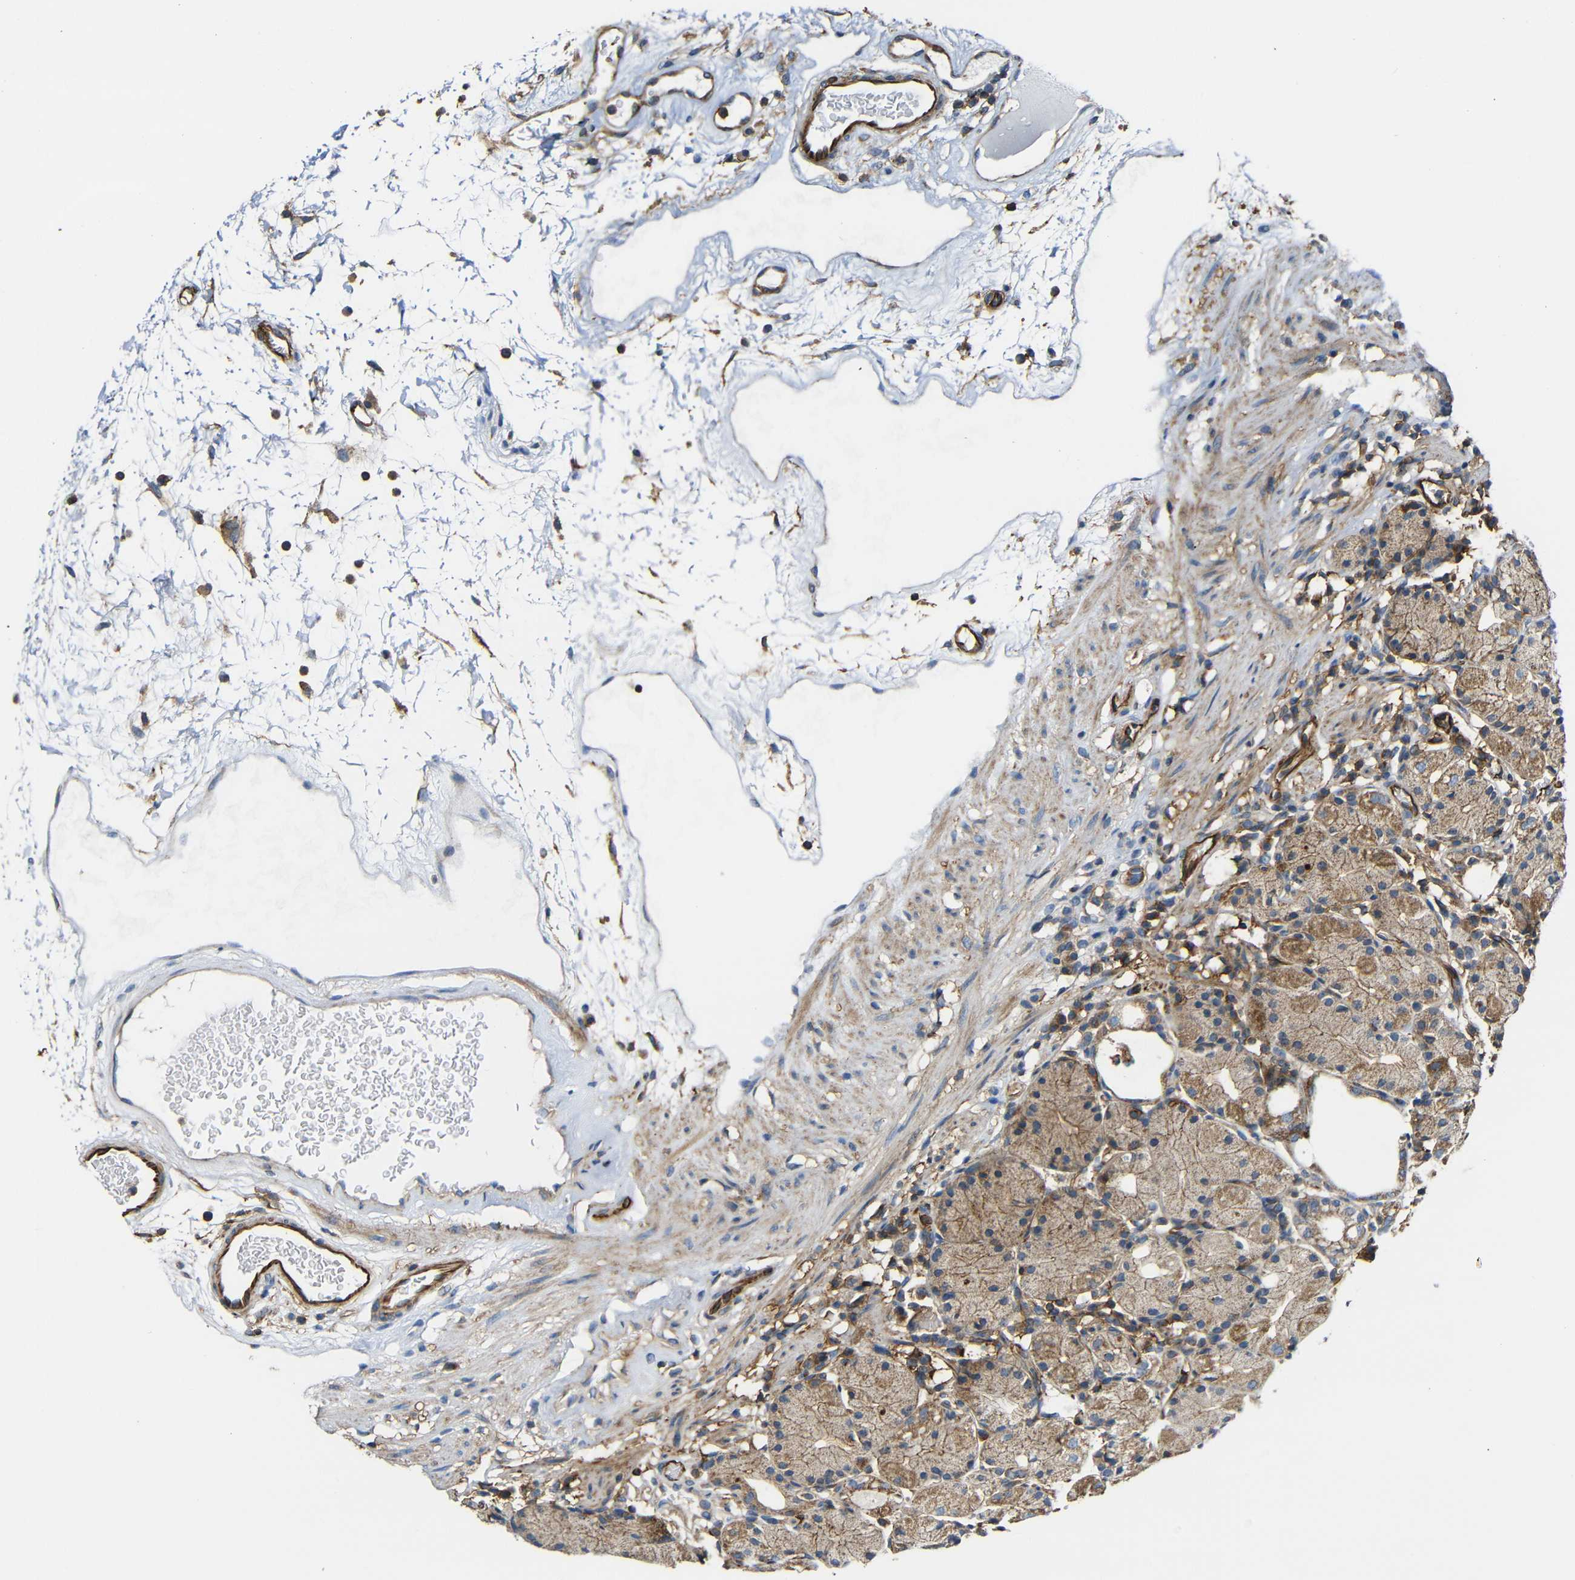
{"staining": {"intensity": "moderate", "quantity": "25%-75%", "location": "cytoplasmic/membranous"}, "tissue": "stomach", "cell_type": "Glandular cells", "image_type": "normal", "snomed": [{"axis": "morphology", "description": "Normal tissue, NOS"}, {"axis": "topography", "description": "Stomach"}, {"axis": "topography", "description": "Stomach, lower"}], "caption": "The immunohistochemical stain shows moderate cytoplasmic/membranous expression in glandular cells of unremarkable stomach. The protein is stained brown, and the nuclei are stained in blue (DAB (3,3'-diaminobenzidine) IHC with brightfield microscopy, high magnification).", "gene": "IGSF10", "patient": {"sex": "female", "age": 75}}